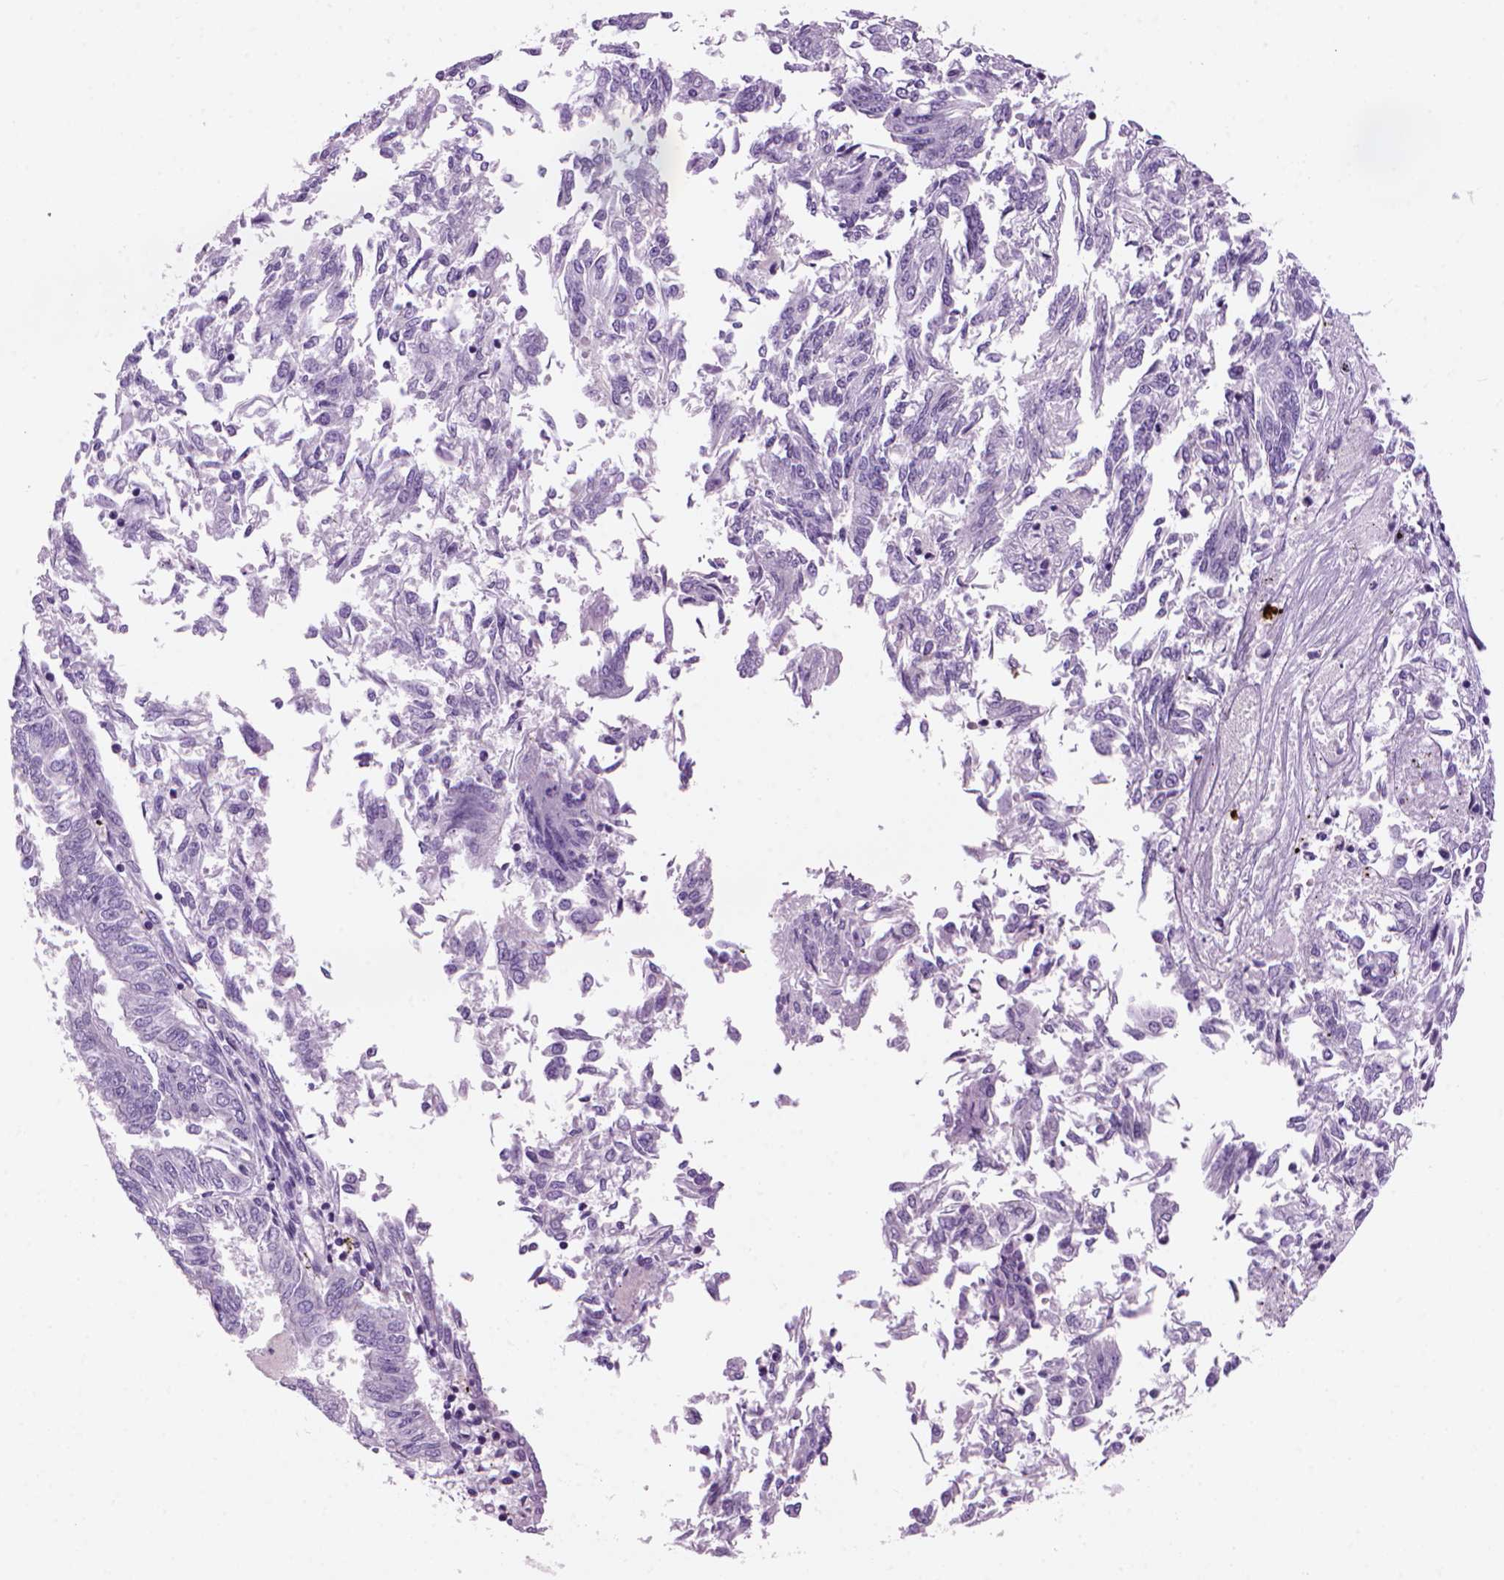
{"staining": {"intensity": "negative", "quantity": "none", "location": "none"}, "tissue": "endometrial cancer", "cell_type": "Tumor cells", "image_type": "cancer", "snomed": [{"axis": "morphology", "description": "Adenocarcinoma, NOS"}, {"axis": "topography", "description": "Endometrium"}], "caption": "This is a photomicrograph of IHC staining of endometrial cancer (adenocarcinoma), which shows no expression in tumor cells.", "gene": "MZB1", "patient": {"sex": "female", "age": 58}}